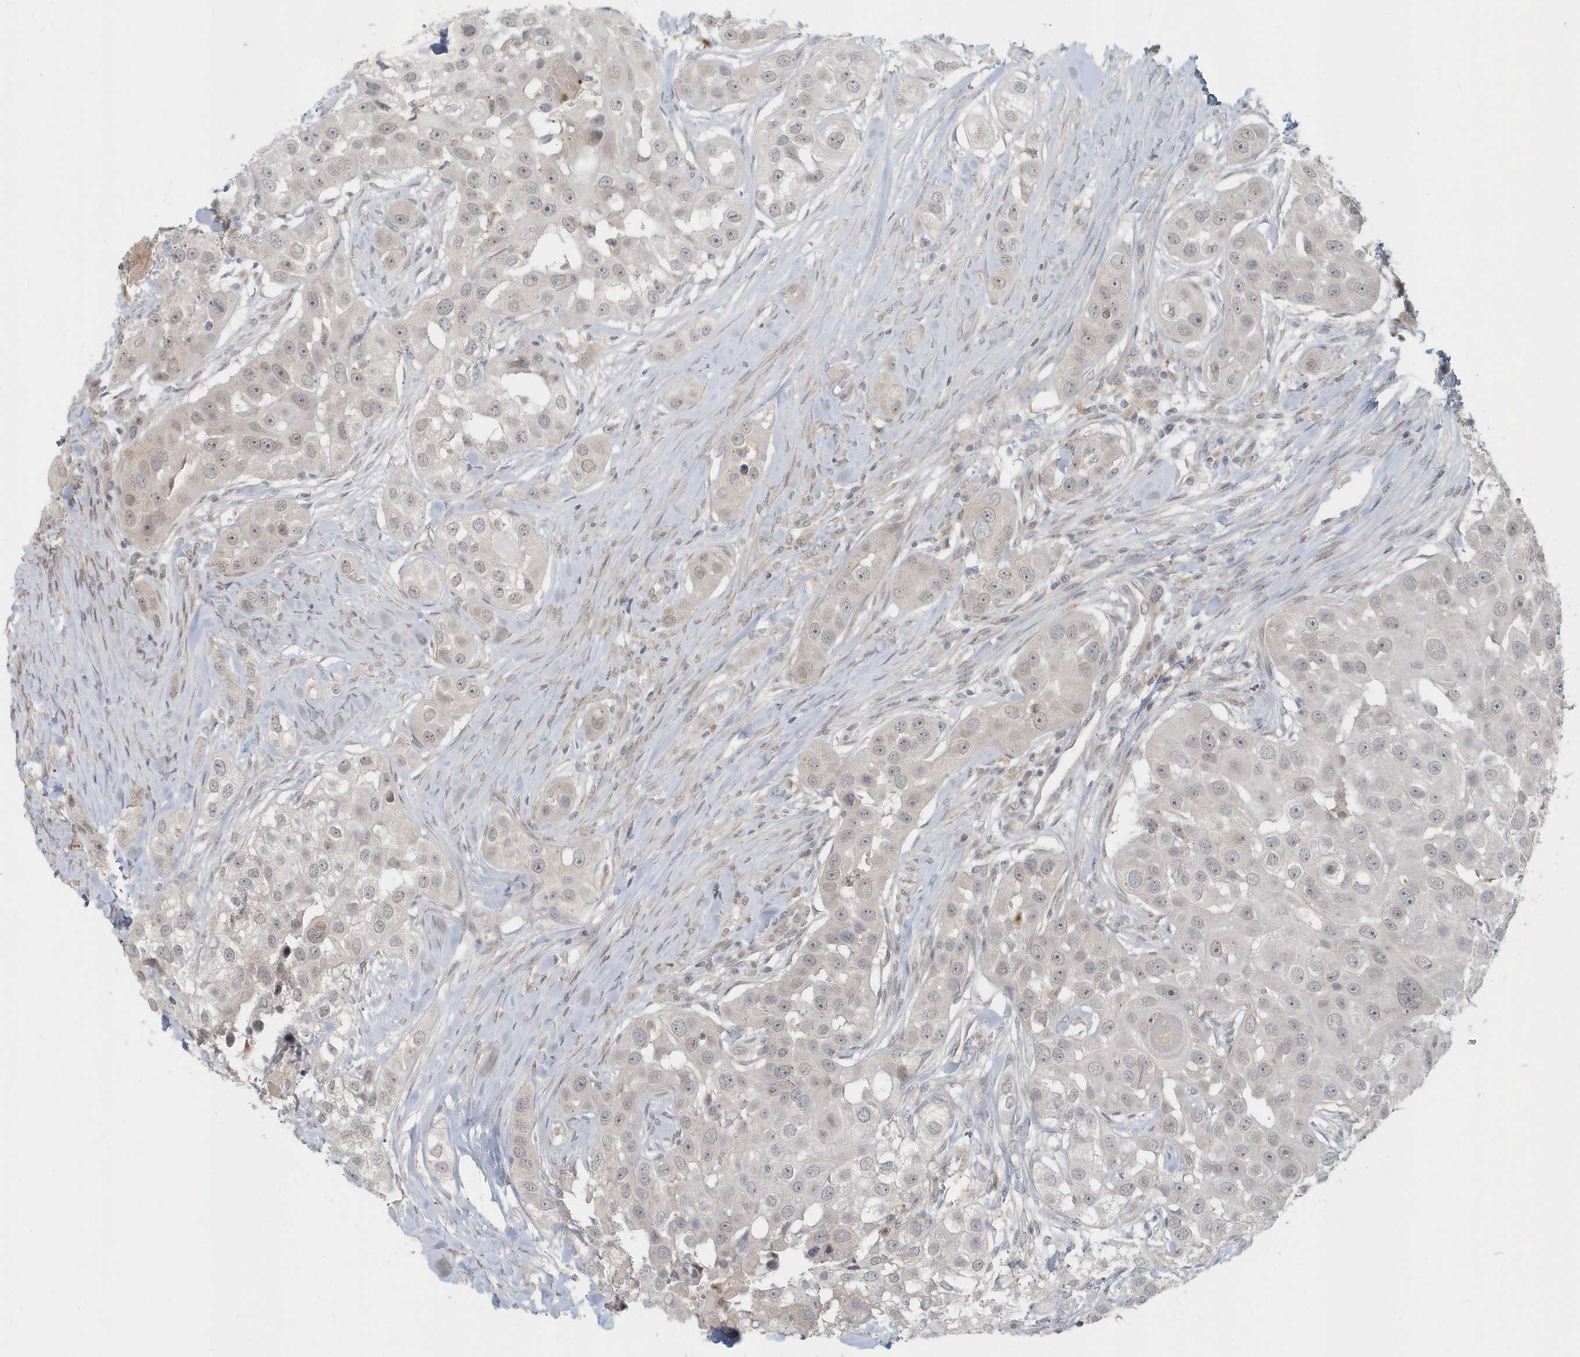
{"staining": {"intensity": "negative", "quantity": "none", "location": "none"}, "tissue": "head and neck cancer", "cell_type": "Tumor cells", "image_type": "cancer", "snomed": [{"axis": "morphology", "description": "Normal tissue, NOS"}, {"axis": "morphology", "description": "Squamous cell carcinoma, NOS"}, {"axis": "topography", "description": "Skeletal muscle"}, {"axis": "topography", "description": "Head-Neck"}], "caption": "The histopathology image demonstrates no significant expression in tumor cells of head and neck squamous cell carcinoma.", "gene": "NAPB", "patient": {"sex": "male", "age": 51}}